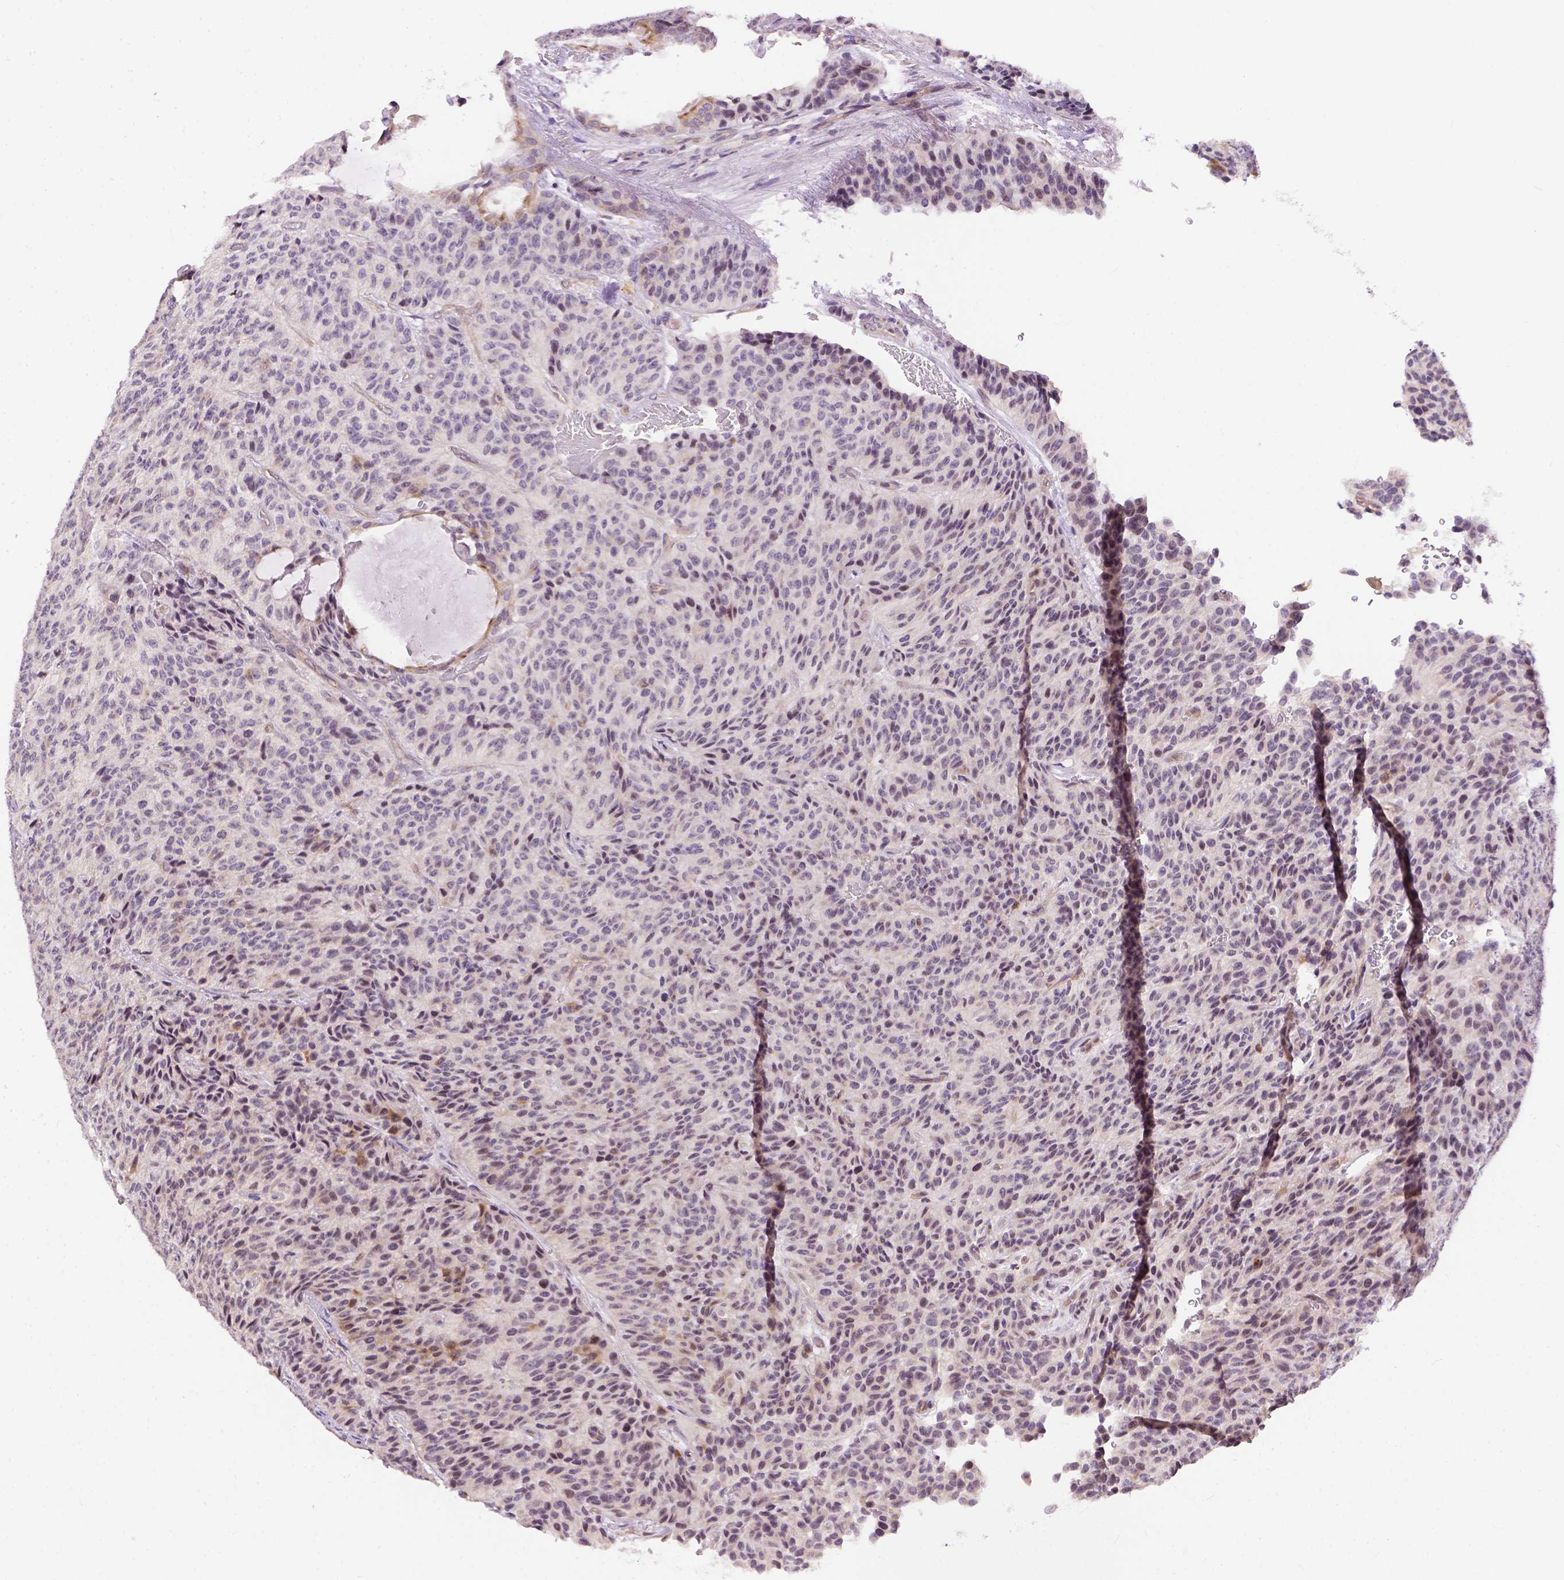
{"staining": {"intensity": "negative", "quantity": "none", "location": "none"}, "tissue": "carcinoid", "cell_type": "Tumor cells", "image_type": "cancer", "snomed": [{"axis": "morphology", "description": "Carcinoid, malignant, NOS"}, {"axis": "topography", "description": "Lung"}], "caption": "Protein analysis of carcinoid (malignant) exhibits no significant positivity in tumor cells.", "gene": "KAZN", "patient": {"sex": "male", "age": 71}}